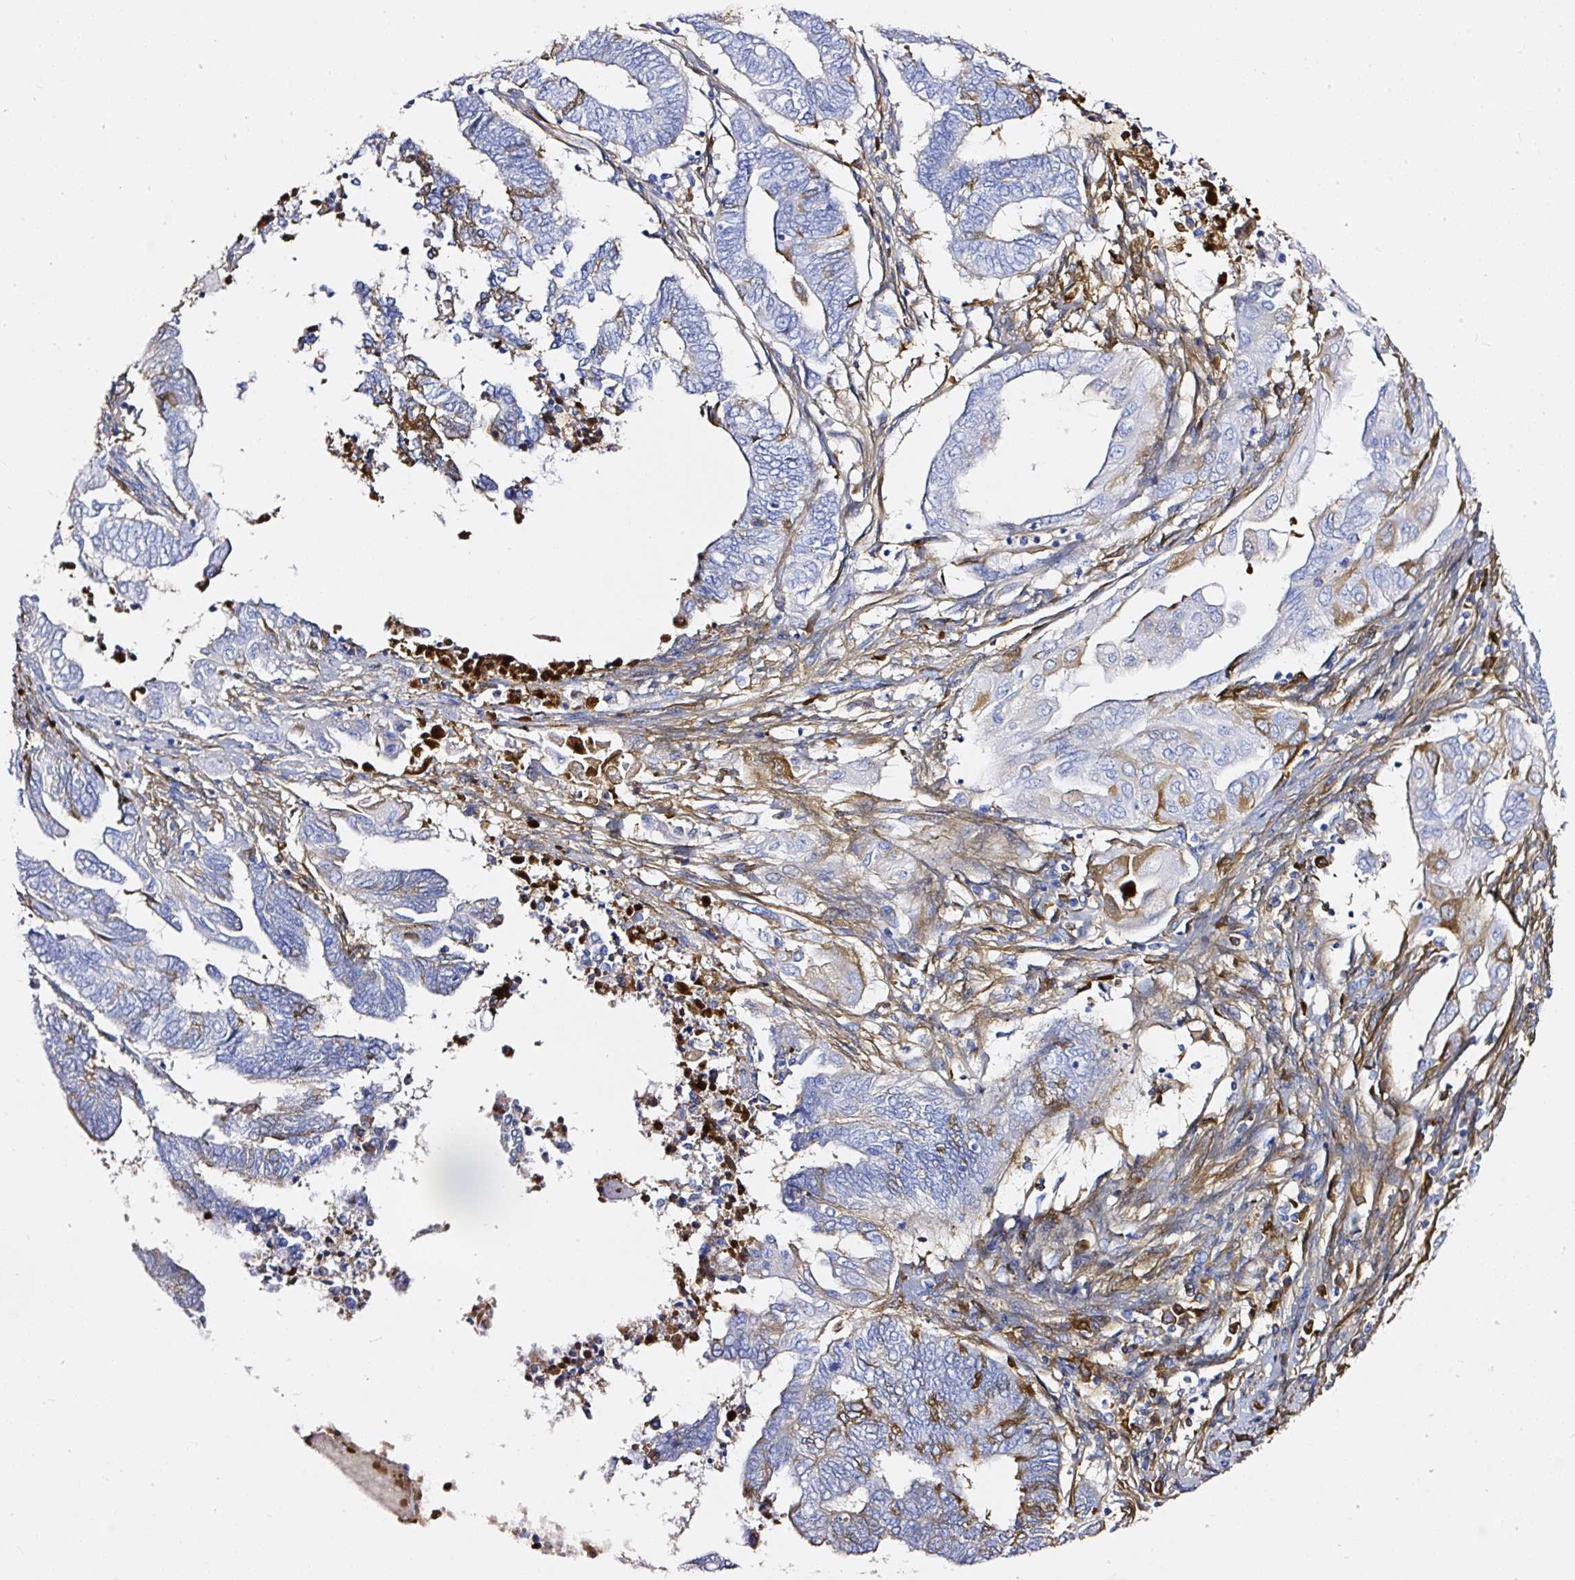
{"staining": {"intensity": "moderate", "quantity": "25%-75%", "location": "cytoplasmic/membranous"}, "tissue": "endometrial cancer", "cell_type": "Tumor cells", "image_type": "cancer", "snomed": [{"axis": "morphology", "description": "Adenocarcinoma, NOS"}, {"axis": "topography", "description": "Uterus"}, {"axis": "topography", "description": "Endometrium"}], "caption": "This micrograph displays IHC staining of endometrial cancer, with medium moderate cytoplasmic/membranous positivity in about 25%-75% of tumor cells.", "gene": "CLEC3B", "patient": {"sex": "female", "age": 70}}